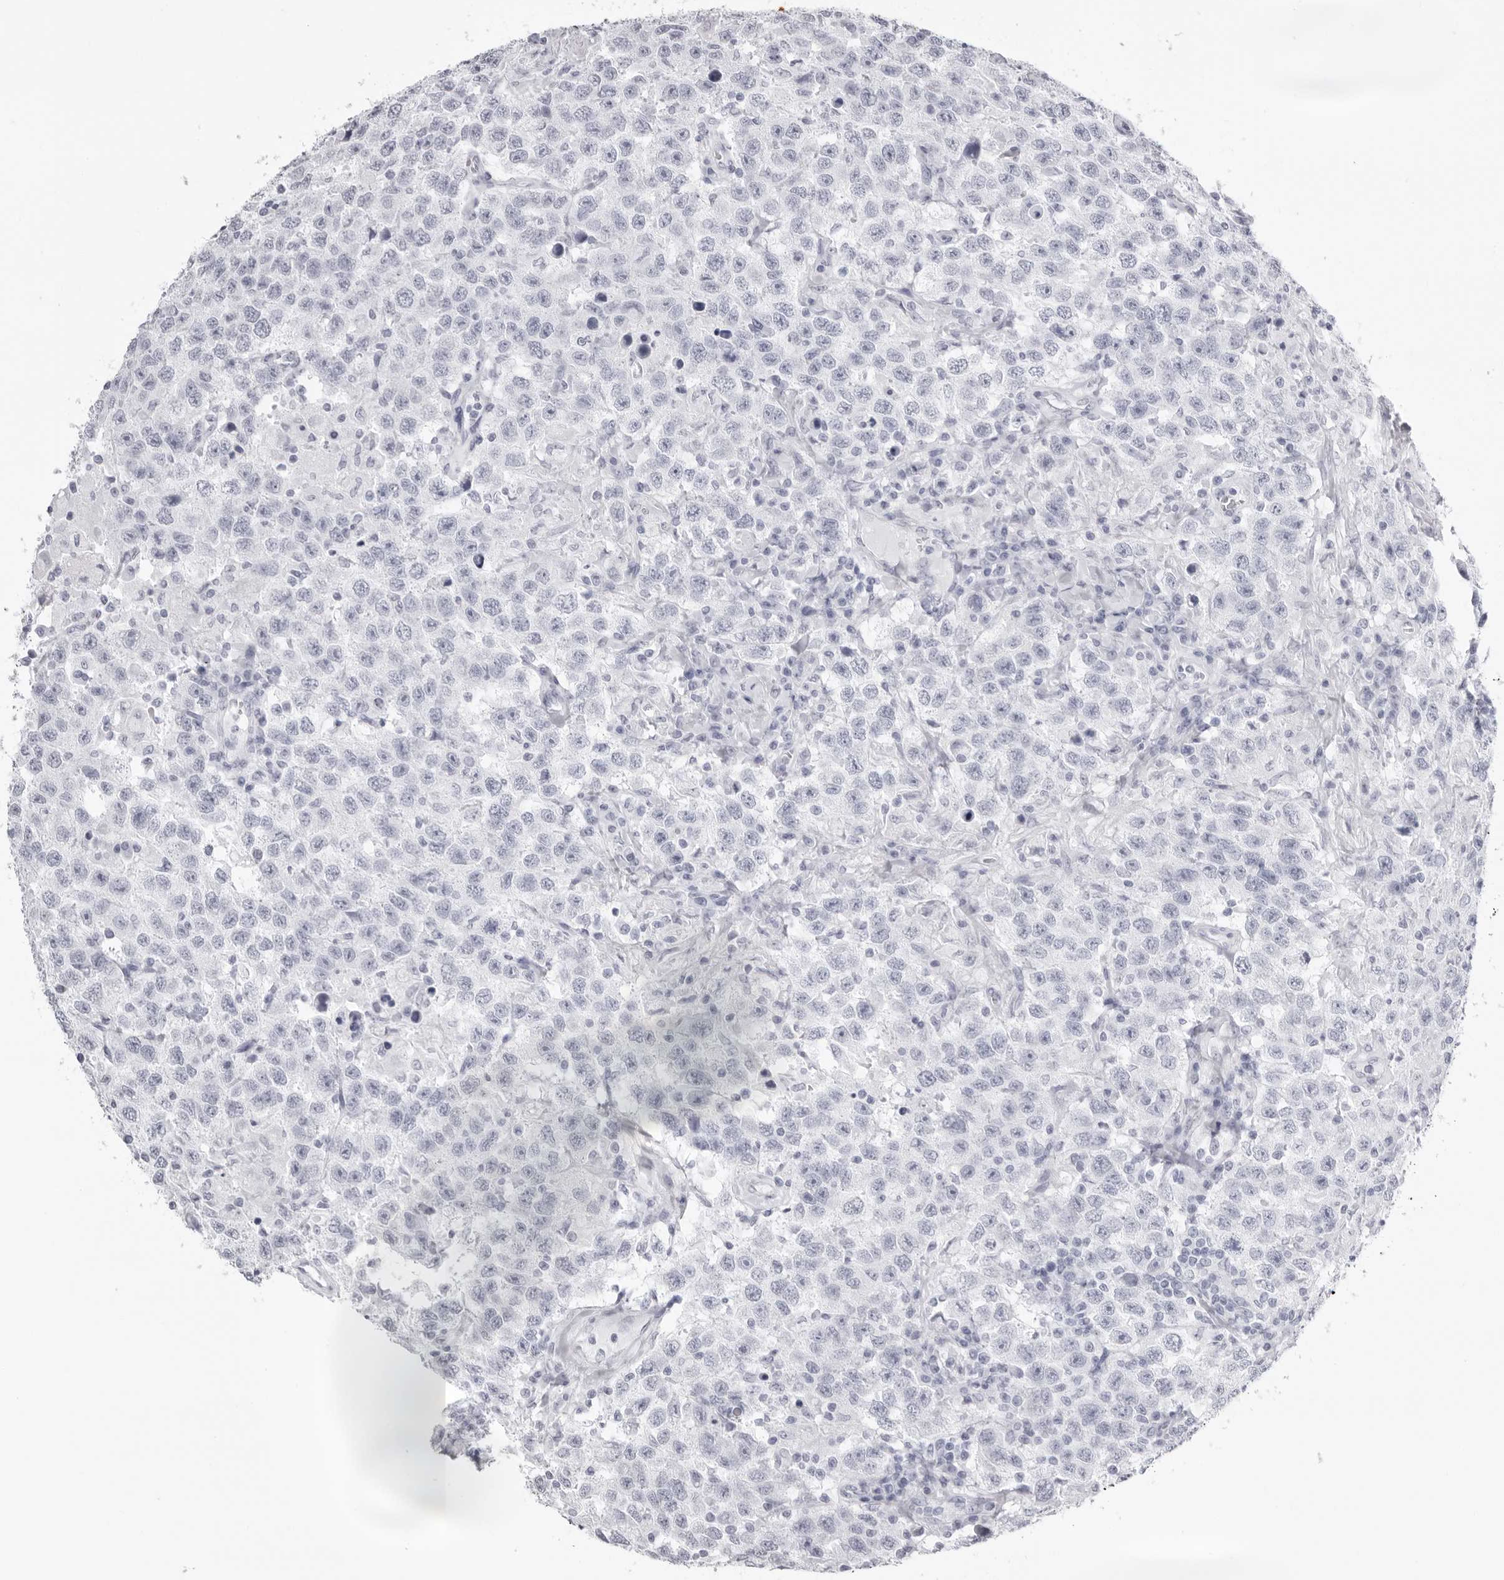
{"staining": {"intensity": "negative", "quantity": "none", "location": "none"}, "tissue": "testis cancer", "cell_type": "Tumor cells", "image_type": "cancer", "snomed": [{"axis": "morphology", "description": "Seminoma, NOS"}, {"axis": "topography", "description": "Testis"}], "caption": "IHC photomicrograph of neoplastic tissue: testis cancer stained with DAB (3,3'-diaminobenzidine) shows no significant protein expression in tumor cells.", "gene": "KLK9", "patient": {"sex": "male", "age": 41}}